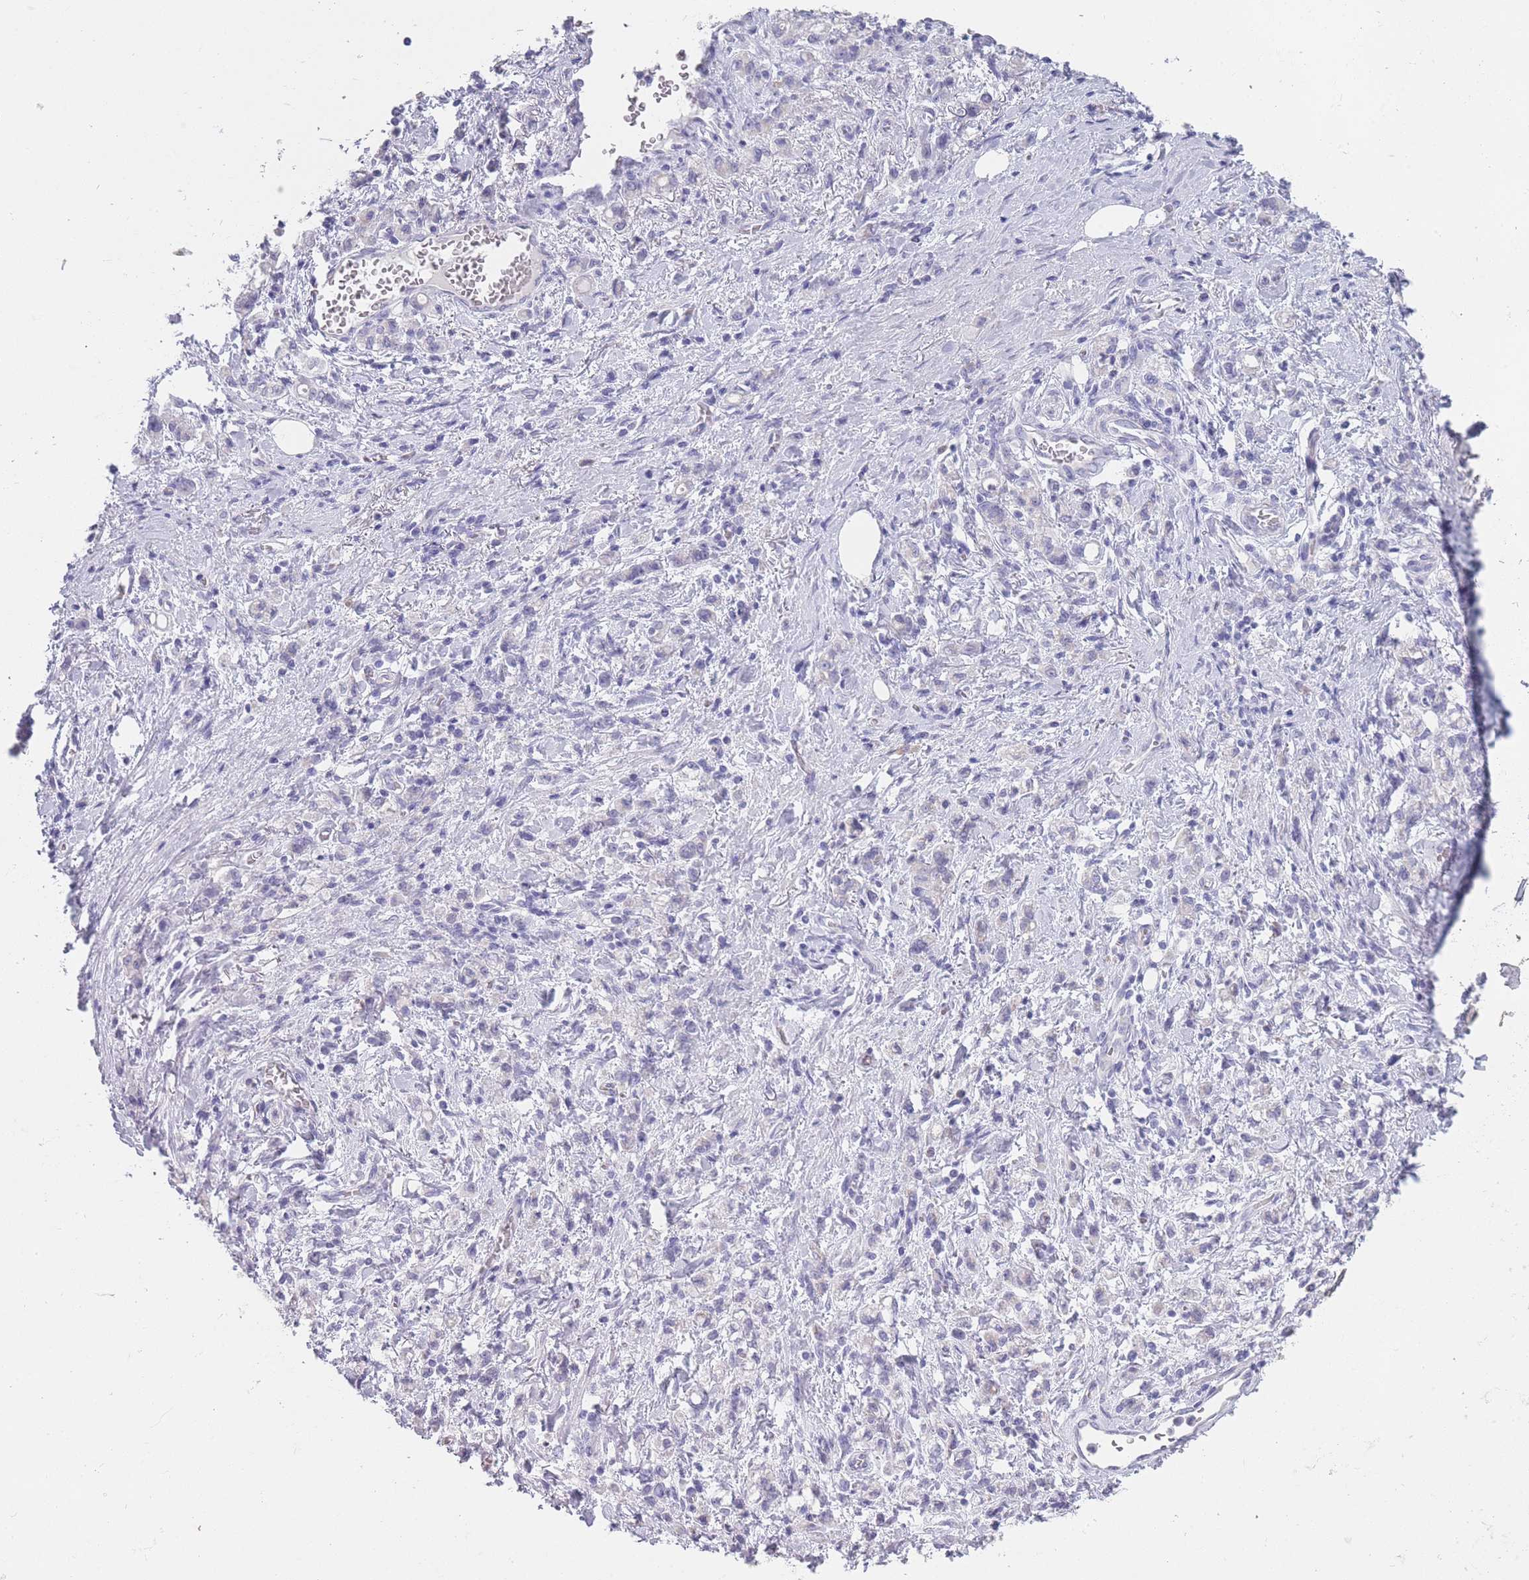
{"staining": {"intensity": "negative", "quantity": "none", "location": "none"}, "tissue": "stomach cancer", "cell_type": "Tumor cells", "image_type": "cancer", "snomed": [{"axis": "morphology", "description": "Adenocarcinoma, NOS"}, {"axis": "topography", "description": "Stomach"}], "caption": "IHC histopathology image of neoplastic tissue: stomach adenocarcinoma stained with DAB demonstrates no significant protein positivity in tumor cells. (Immunohistochemistry, brightfield microscopy, high magnification).", "gene": "DCANP1", "patient": {"sex": "male", "age": 77}}